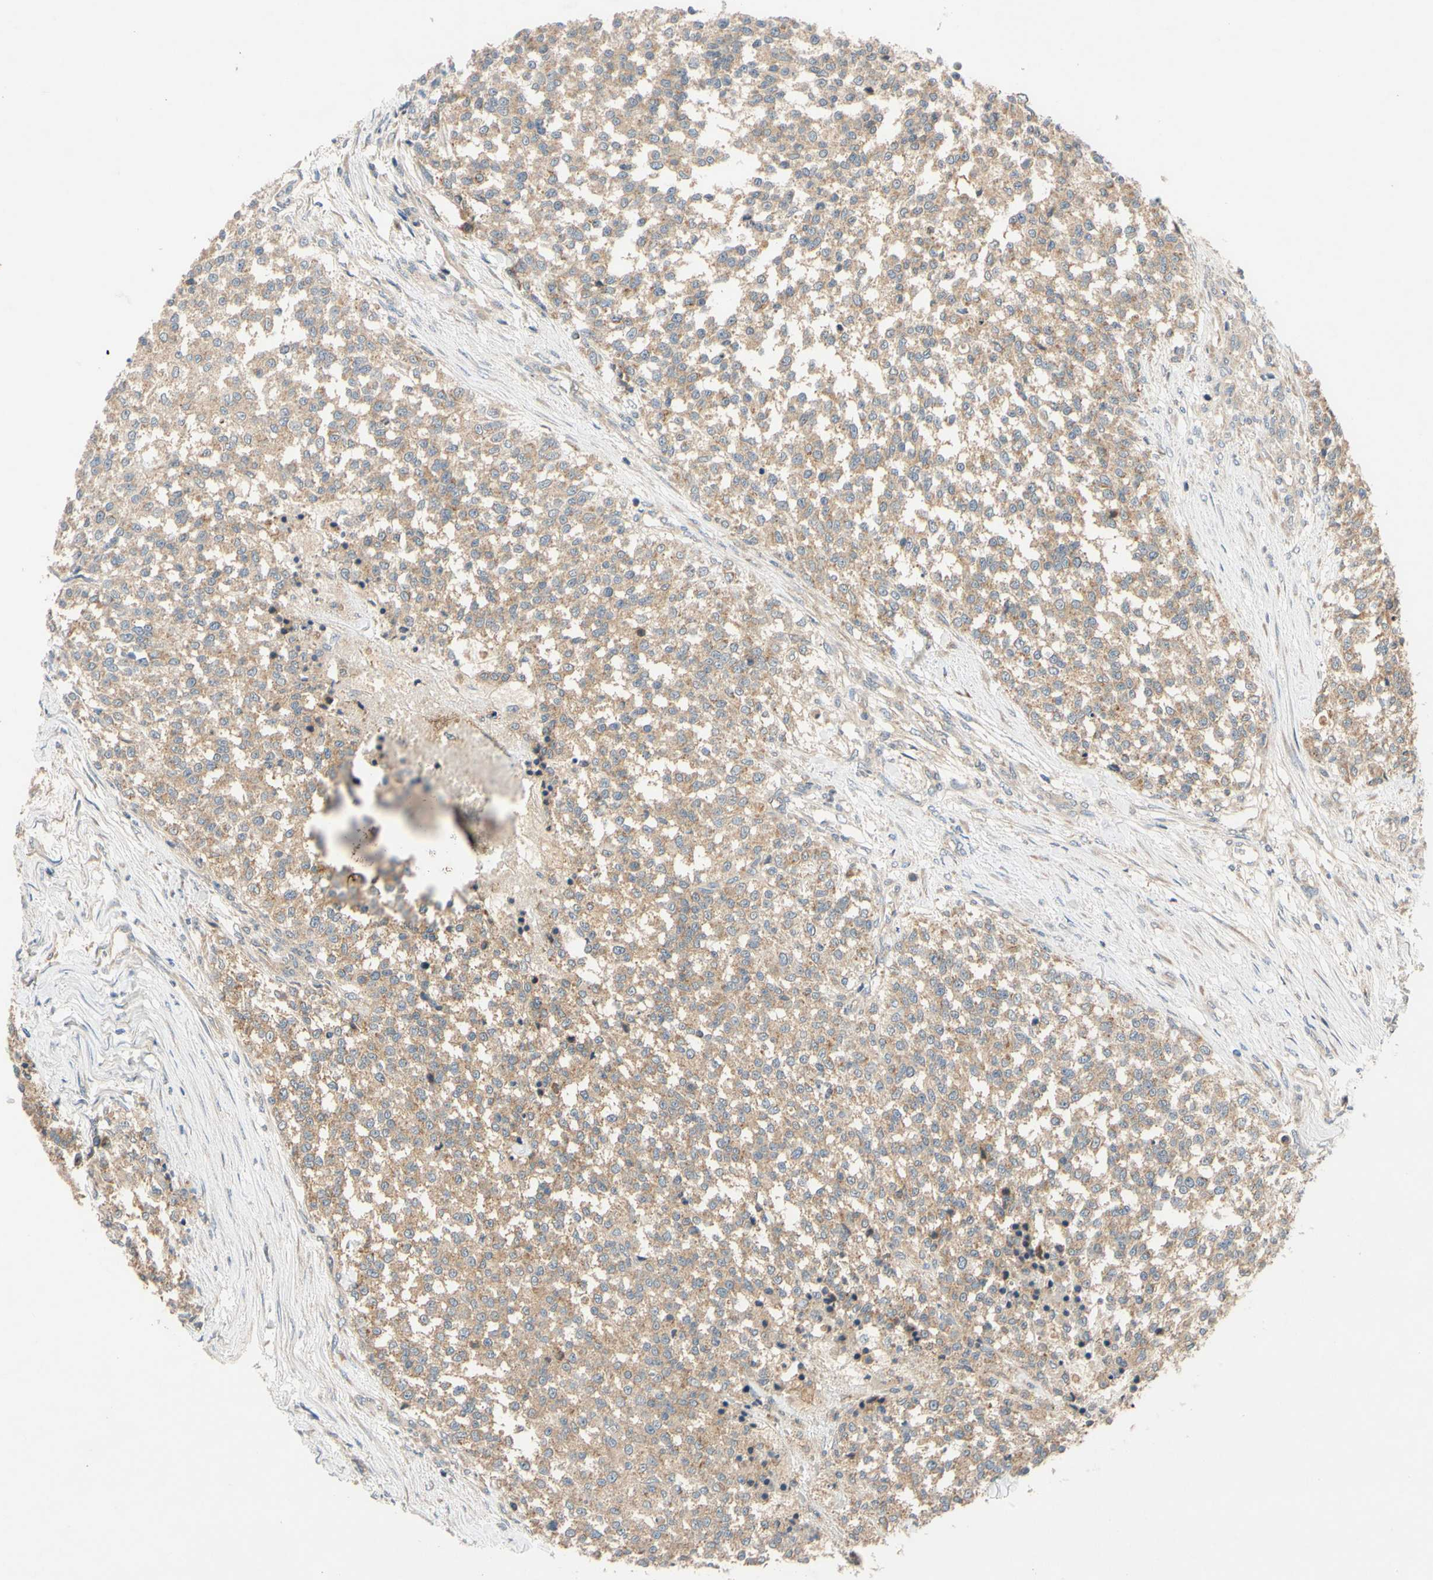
{"staining": {"intensity": "moderate", "quantity": ">75%", "location": "cytoplasmic/membranous"}, "tissue": "testis cancer", "cell_type": "Tumor cells", "image_type": "cancer", "snomed": [{"axis": "morphology", "description": "Seminoma, NOS"}, {"axis": "topography", "description": "Testis"}], "caption": "Tumor cells demonstrate medium levels of moderate cytoplasmic/membranous staining in approximately >75% of cells in human seminoma (testis).", "gene": "MBTPS2", "patient": {"sex": "male", "age": 59}}